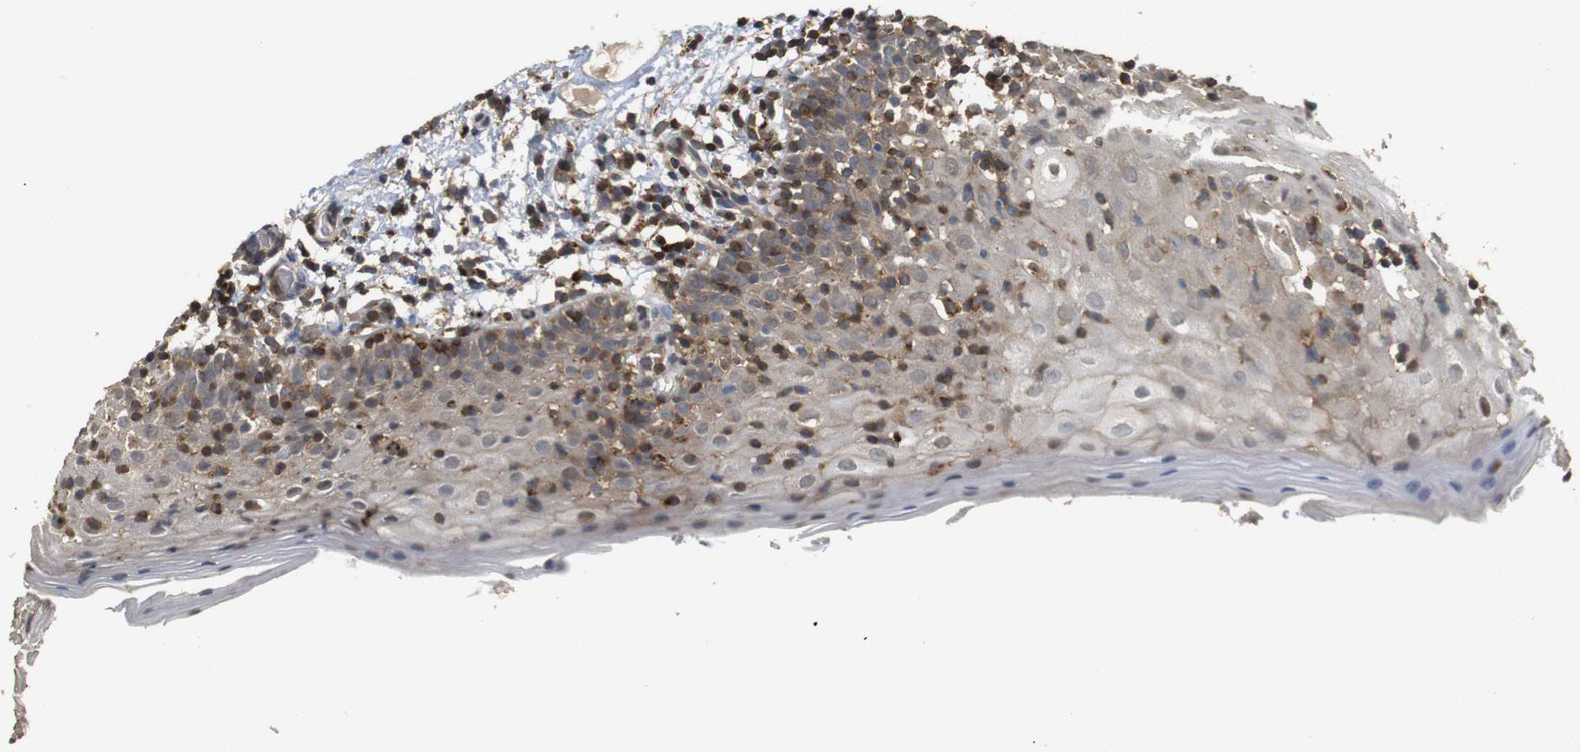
{"staining": {"intensity": "weak", "quantity": "25%-75%", "location": "cytoplasmic/membranous"}, "tissue": "oral mucosa", "cell_type": "Squamous epithelial cells", "image_type": "normal", "snomed": [{"axis": "morphology", "description": "Normal tissue, NOS"}, {"axis": "morphology", "description": "Squamous cell carcinoma, NOS"}, {"axis": "topography", "description": "Skeletal muscle"}, {"axis": "topography", "description": "Oral tissue"}], "caption": "Protein expression analysis of unremarkable oral mucosa displays weak cytoplasmic/membranous positivity in approximately 25%-75% of squamous epithelial cells.", "gene": "KSR1", "patient": {"sex": "male", "age": 71}}